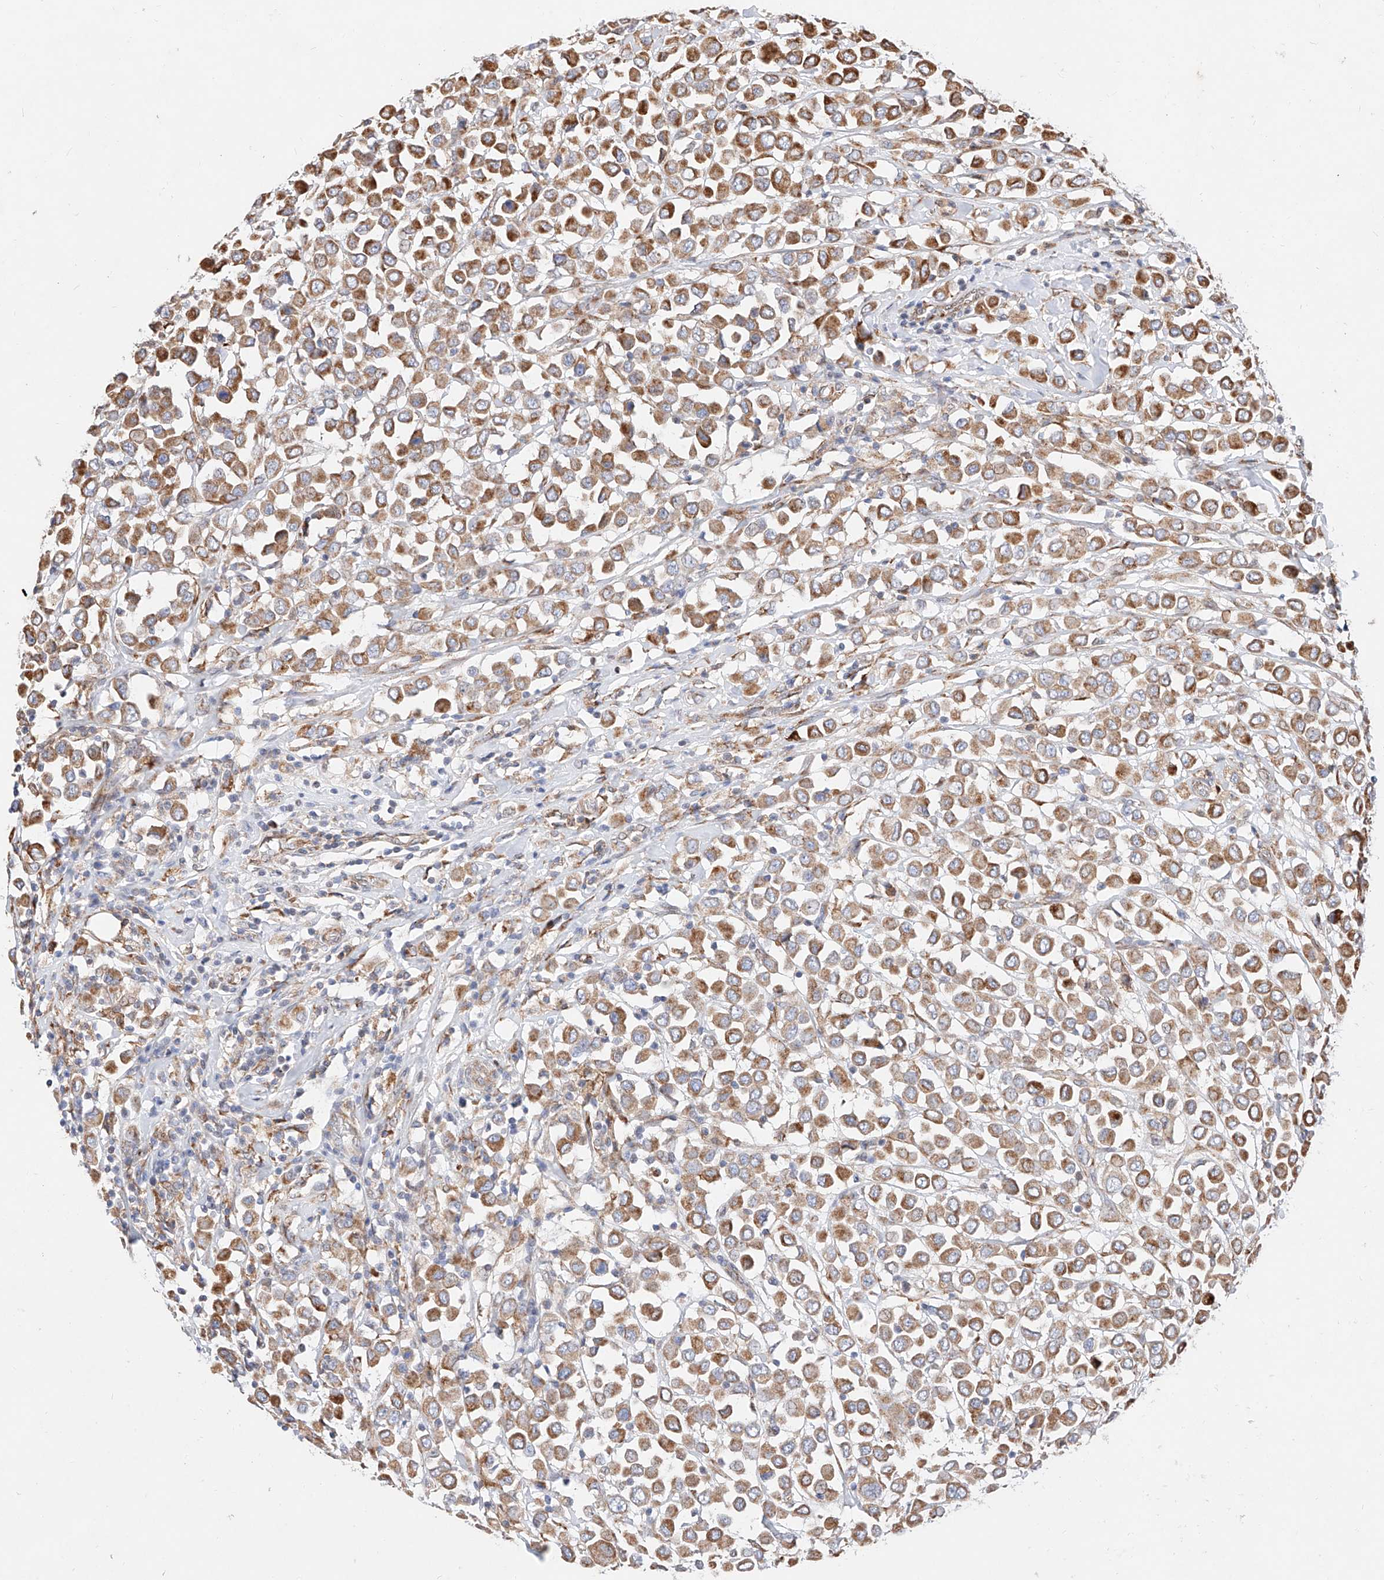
{"staining": {"intensity": "moderate", "quantity": ">75%", "location": "cytoplasmic/membranous"}, "tissue": "breast cancer", "cell_type": "Tumor cells", "image_type": "cancer", "snomed": [{"axis": "morphology", "description": "Duct carcinoma"}, {"axis": "topography", "description": "Breast"}], "caption": "This is an image of IHC staining of breast infiltrating ductal carcinoma, which shows moderate staining in the cytoplasmic/membranous of tumor cells.", "gene": "ATP9B", "patient": {"sex": "female", "age": 61}}